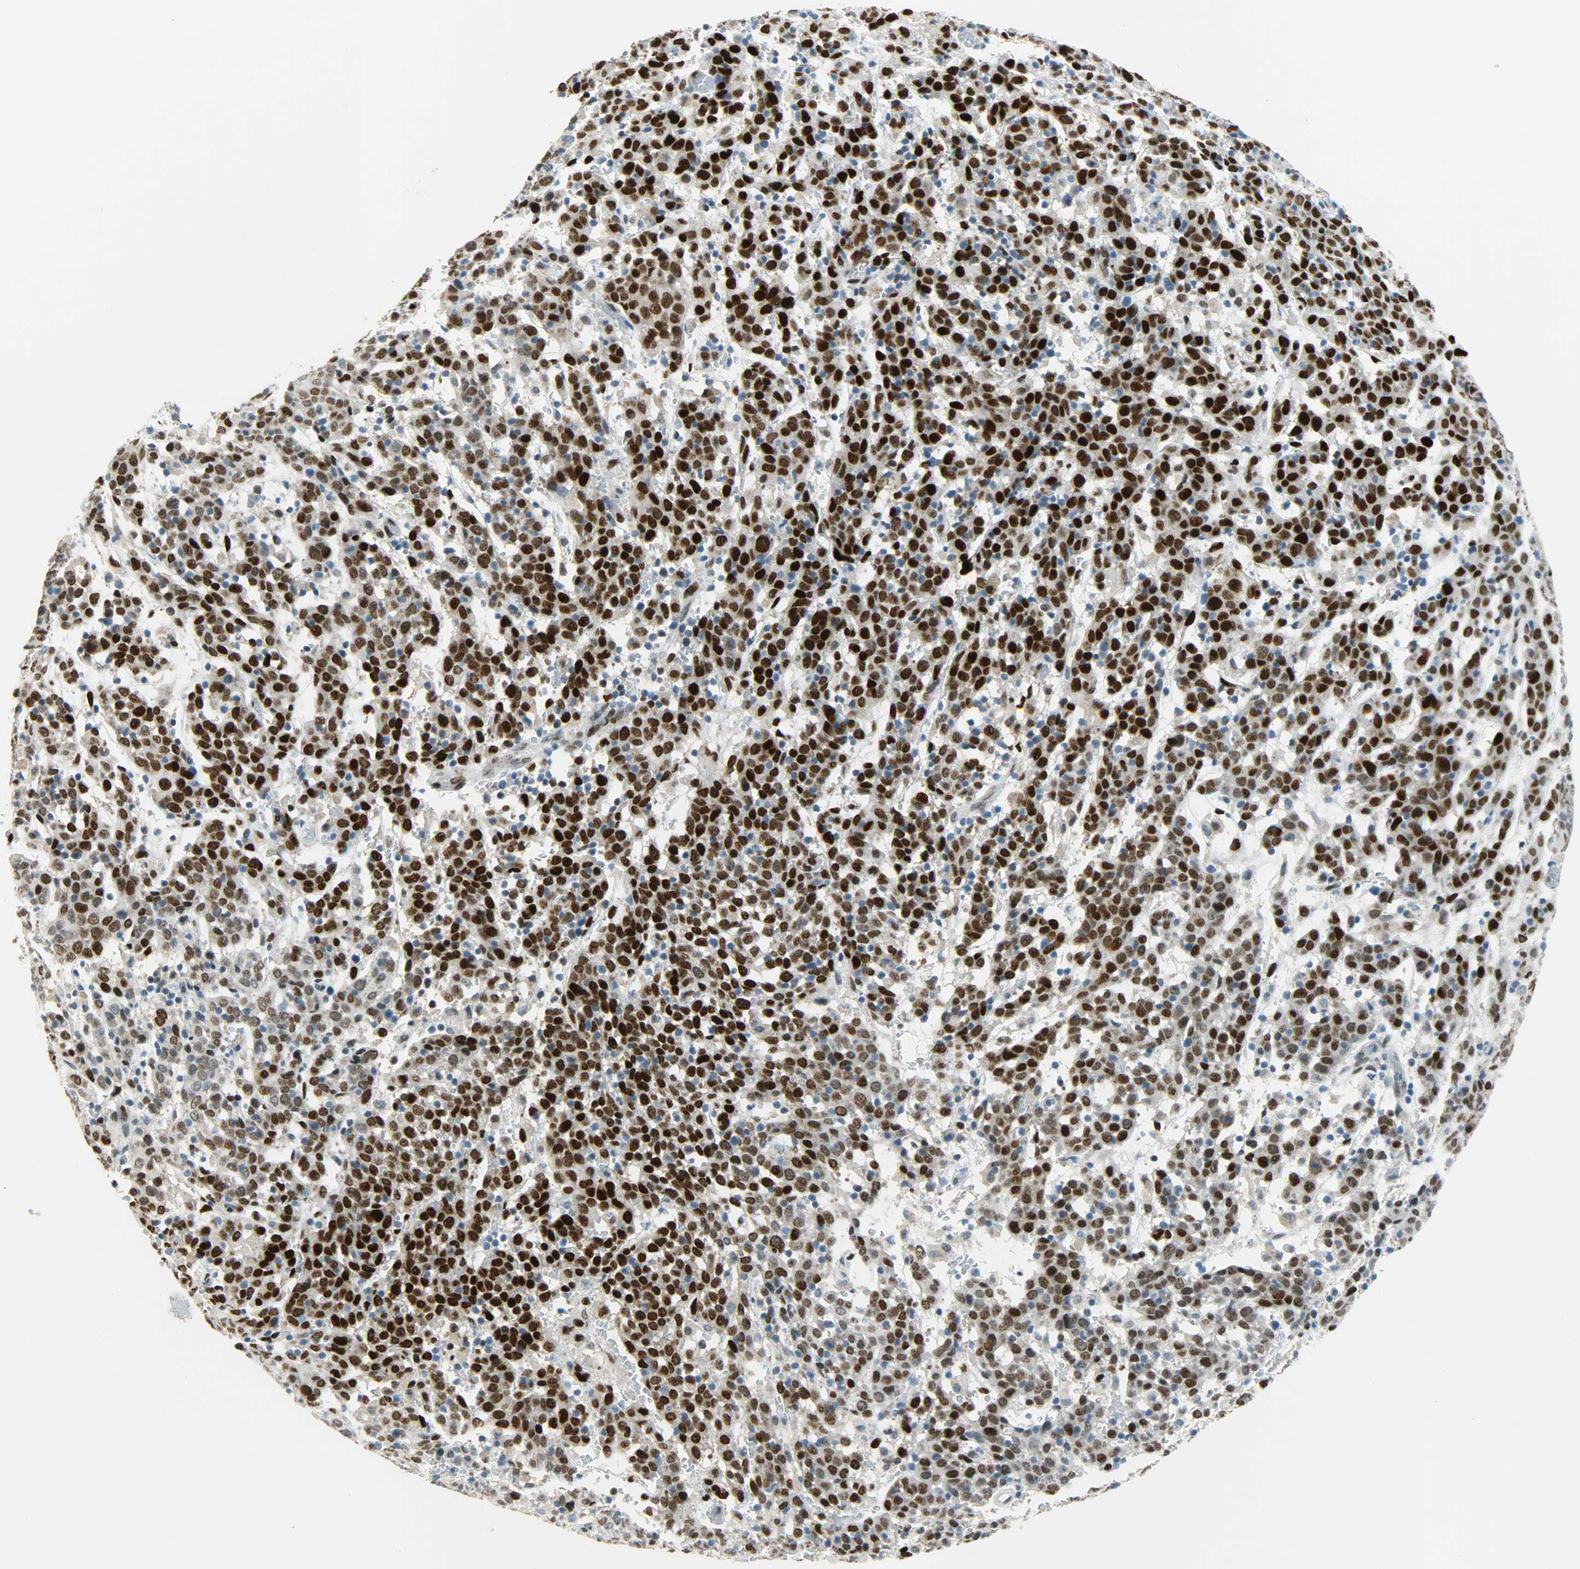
{"staining": {"intensity": "strong", "quantity": ">75%", "location": "nuclear"}, "tissue": "cervical cancer", "cell_type": "Tumor cells", "image_type": "cancer", "snomed": [{"axis": "morphology", "description": "Normal tissue, NOS"}, {"axis": "morphology", "description": "Squamous cell carcinoma, NOS"}, {"axis": "topography", "description": "Cervix"}], "caption": "A high amount of strong nuclear positivity is appreciated in about >75% of tumor cells in cervical squamous cell carcinoma tissue.", "gene": "JUNB", "patient": {"sex": "female", "age": 67}}